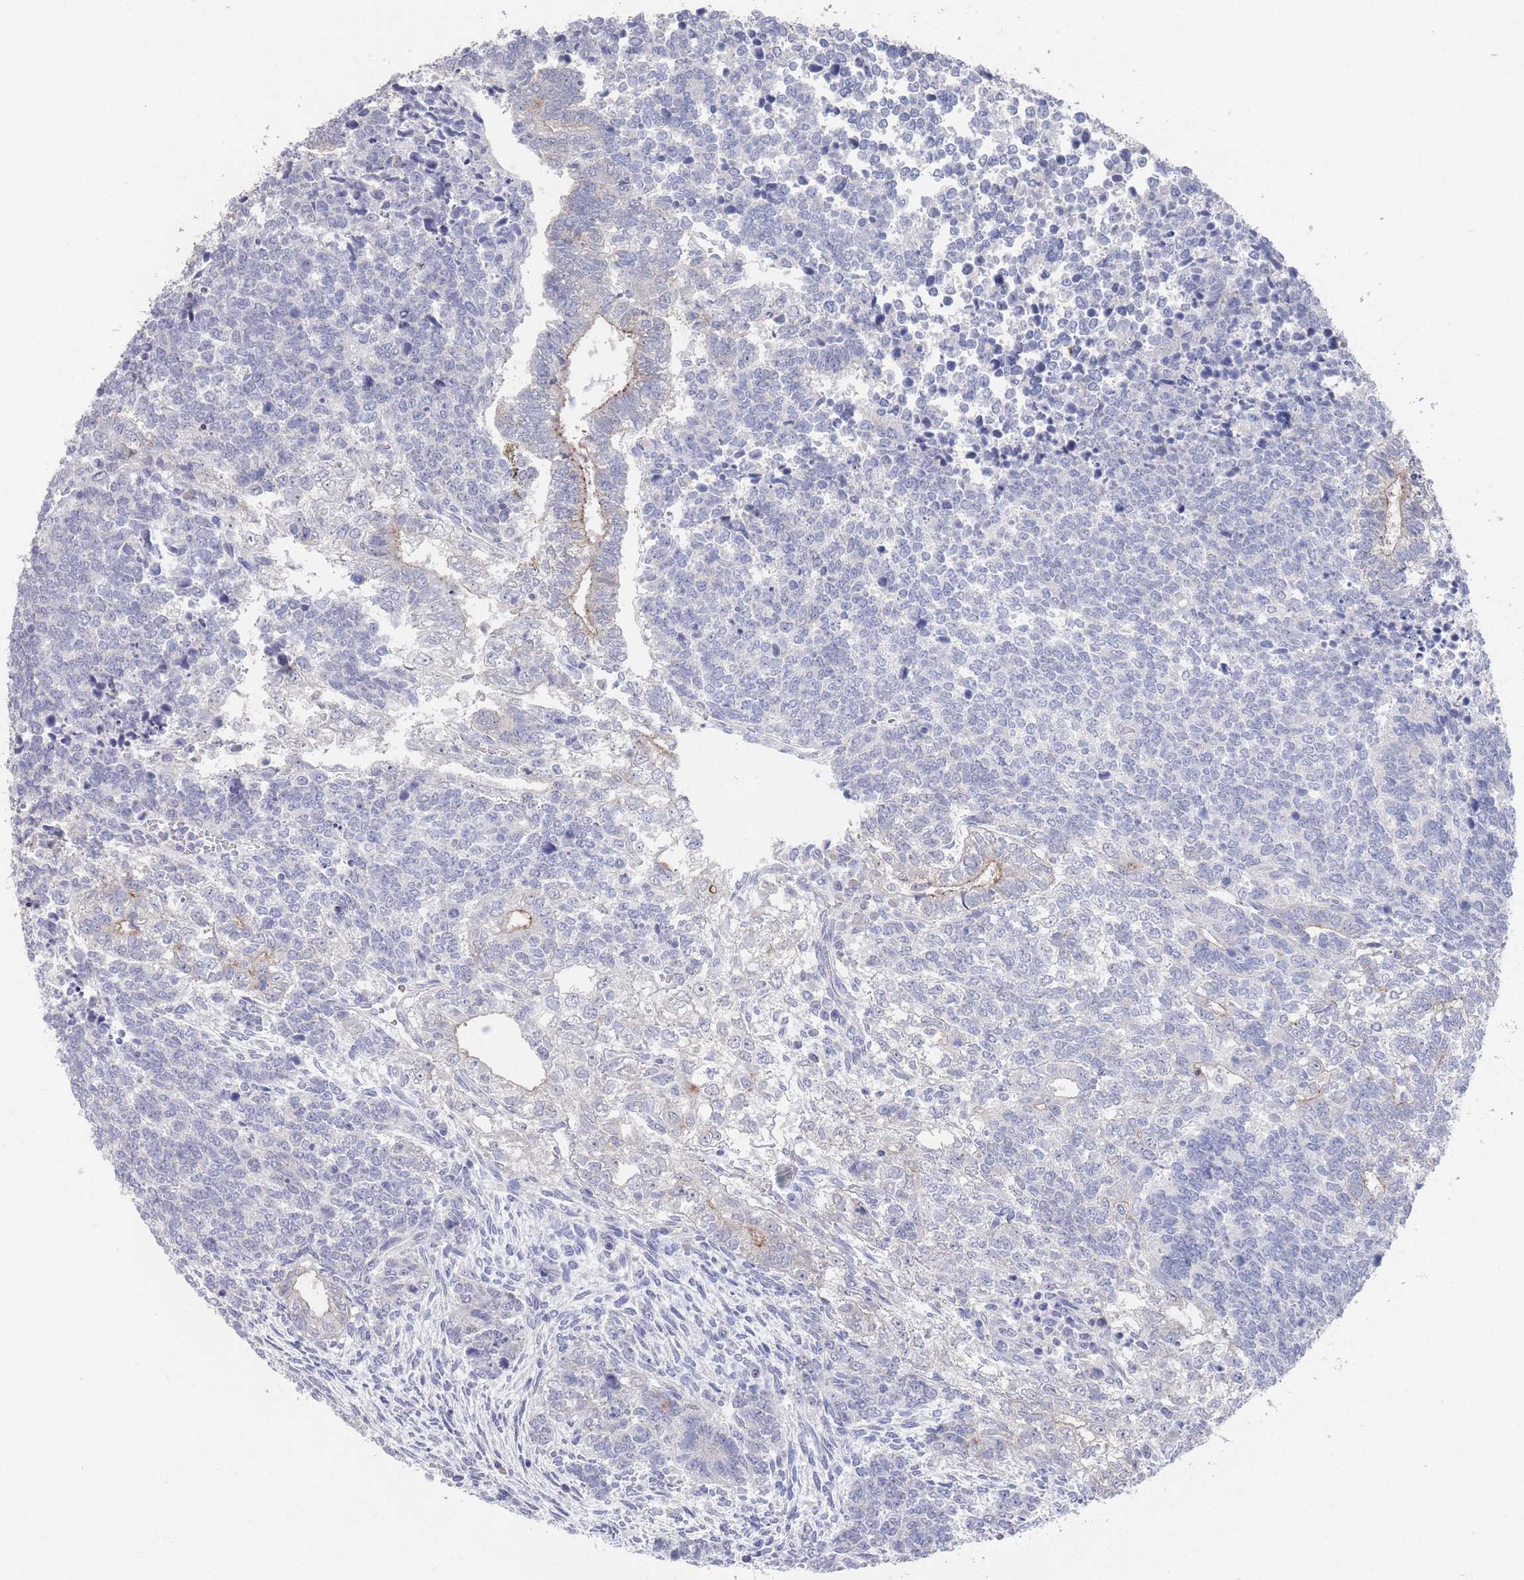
{"staining": {"intensity": "moderate", "quantity": "<25%", "location": "cytoplasmic/membranous"}, "tissue": "testis cancer", "cell_type": "Tumor cells", "image_type": "cancer", "snomed": [{"axis": "morphology", "description": "Carcinoma, Embryonal, NOS"}, {"axis": "topography", "description": "Testis"}], "caption": "Immunohistochemistry histopathology image of human testis embryonal carcinoma stained for a protein (brown), which demonstrates low levels of moderate cytoplasmic/membranous positivity in approximately <25% of tumor cells.", "gene": "PROM2", "patient": {"sex": "male", "age": 23}}